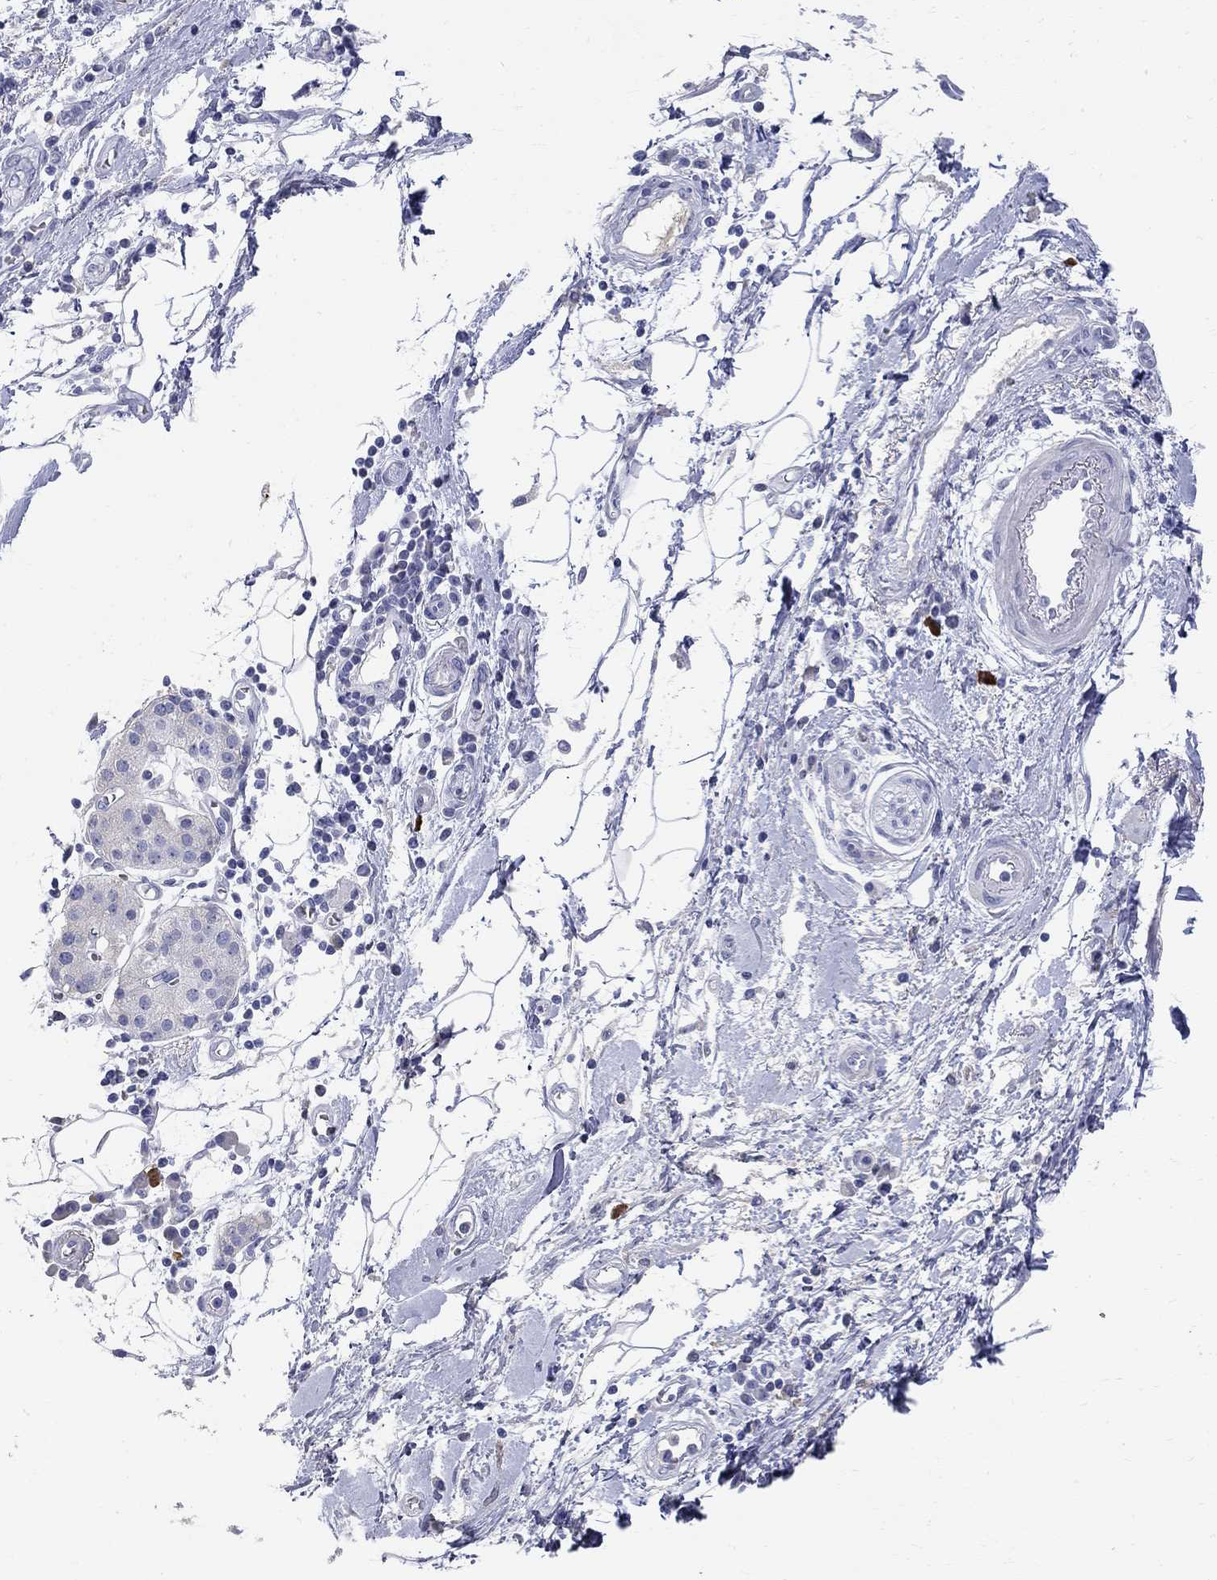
{"staining": {"intensity": "negative", "quantity": "none", "location": "none"}, "tissue": "pancreatic cancer", "cell_type": "Tumor cells", "image_type": "cancer", "snomed": [{"axis": "morphology", "description": "Adenocarcinoma, NOS"}, {"axis": "topography", "description": "Pancreas"}], "caption": "High magnification brightfield microscopy of pancreatic cancer stained with DAB (3,3'-diaminobenzidine) (brown) and counterstained with hematoxylin (blue): tumor cells show no significant expression. (Immunohistochemistry (ihc), brightfield microscopy, high magnification).", "gene": "PHOX2B", "patient": {"sex": "male", "age": 72}}